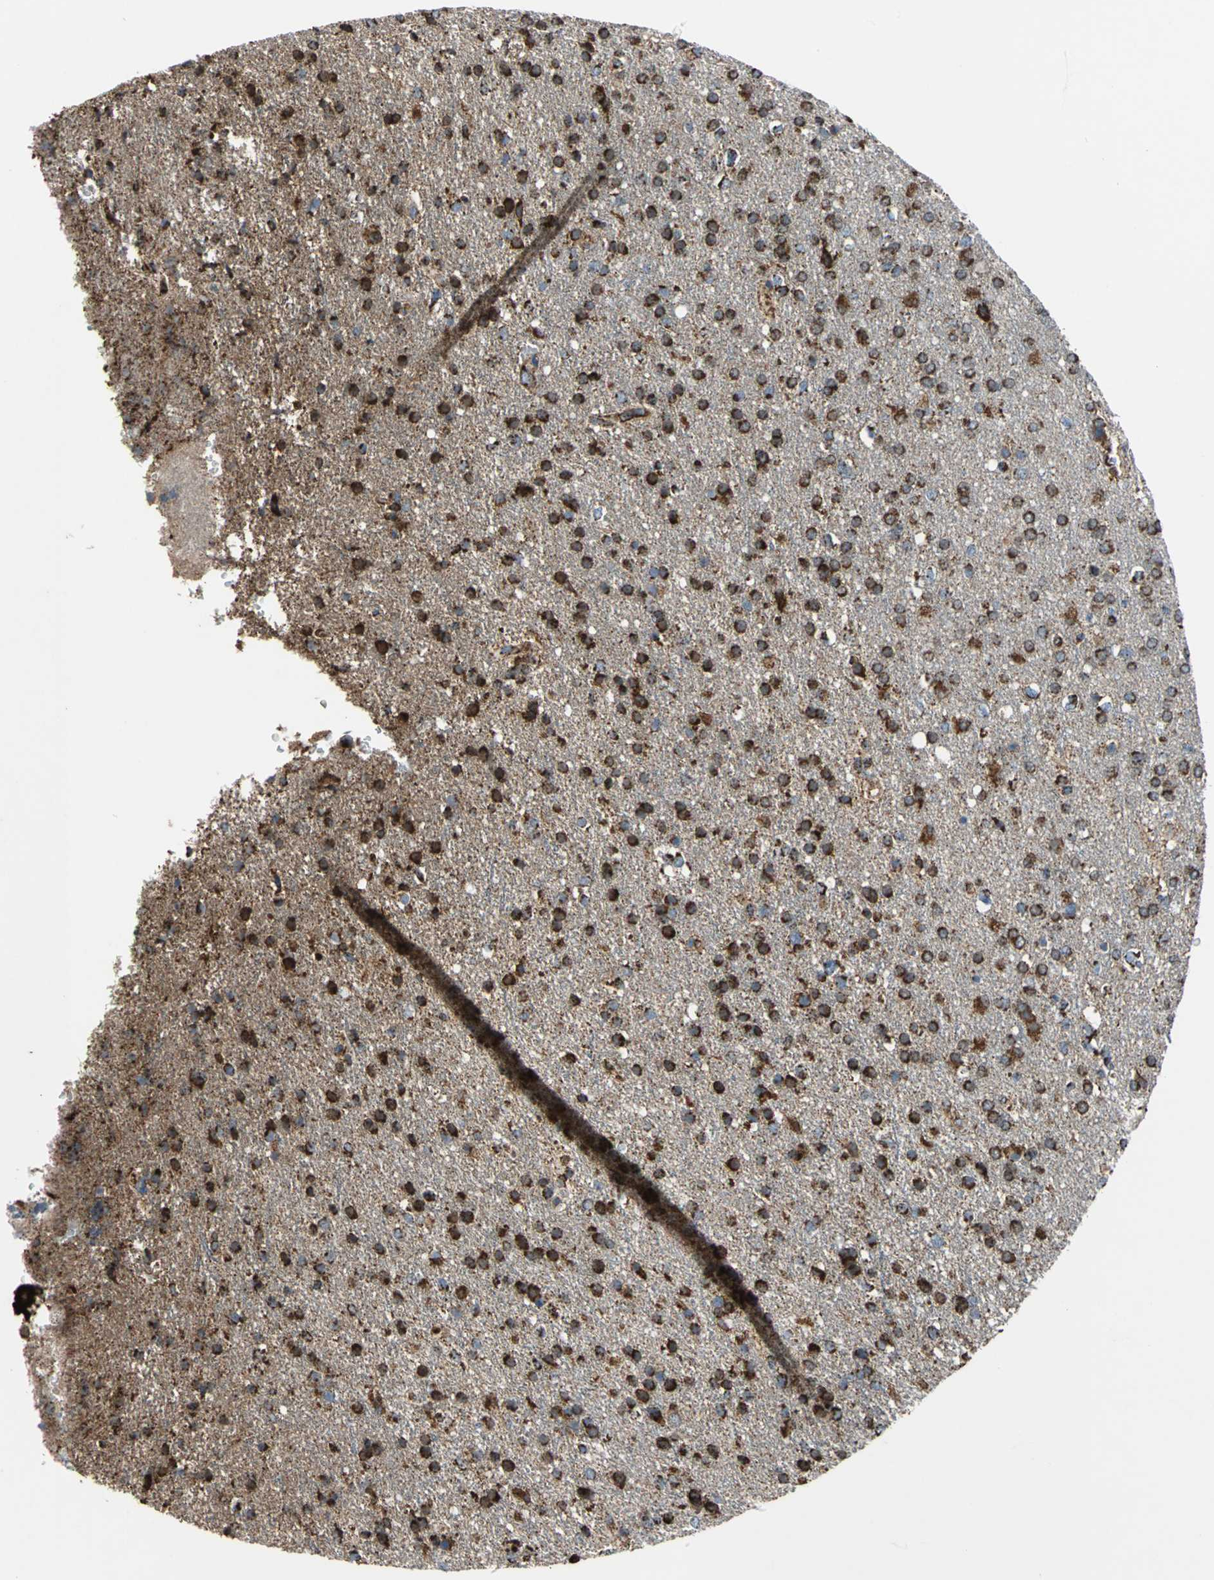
{"staining": {"intensity": "strong", "quantity": ">75%", "location": "cytoplasmic/membranous"}, "tissue": "glioma", "cell_type": "Tumor cells", "image_type": "cancer", "snomed": [{"axis": "morphology", "description": "Glioma, malignant, High grade"}, {"axis": "topography", "description": "Brain"}], "caption": "Human high-grade glioma (malignant) stained for a protein (brown) exhibits strong cytoplasmic/membranous positive positivity in about >75% of tumor cells.", "gene": "ECH1", "patient": {"sex": "male", "age": 33}}